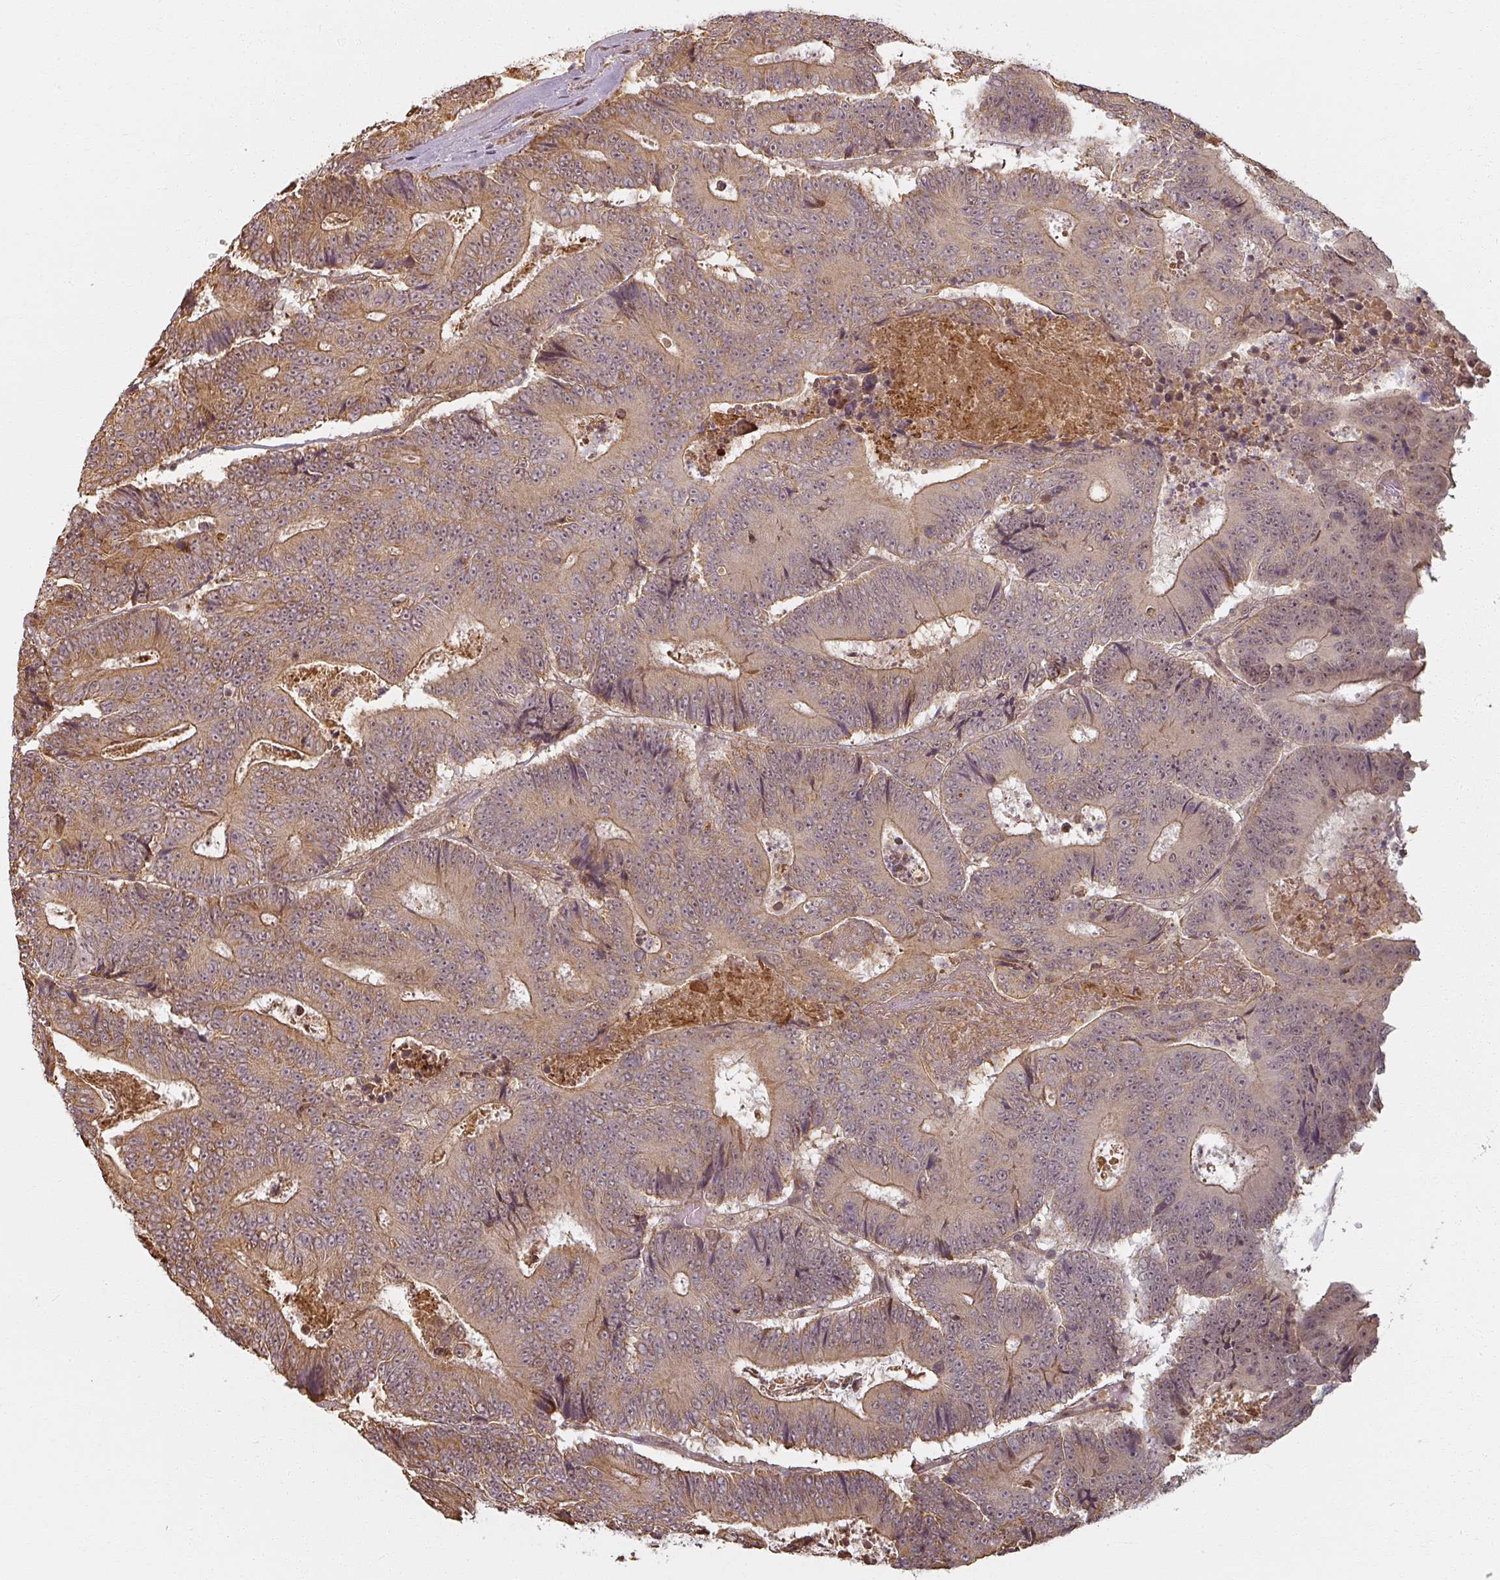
{"staining": {"intensity": "weak", "quantity": ">75%", "location": "cytoplasmic/membranous"}, "tissue": "colorectal cancer", "cell_type": "Tumor cells", "image_type": "cancer", "snomed": [{"axis": "morphology", "description": "Adenocarcinoma, NOS"}, {"axis": "topography", "description": "Colon"}], "caption": "Colorectal cancer tissue reveals weak cytoplasmic/membranous positivity in approximately >75% of tumor cells, visualized by immunohistochemistry.", "gene": "MED19", "patient": {"sex": "male", "age": 83}}